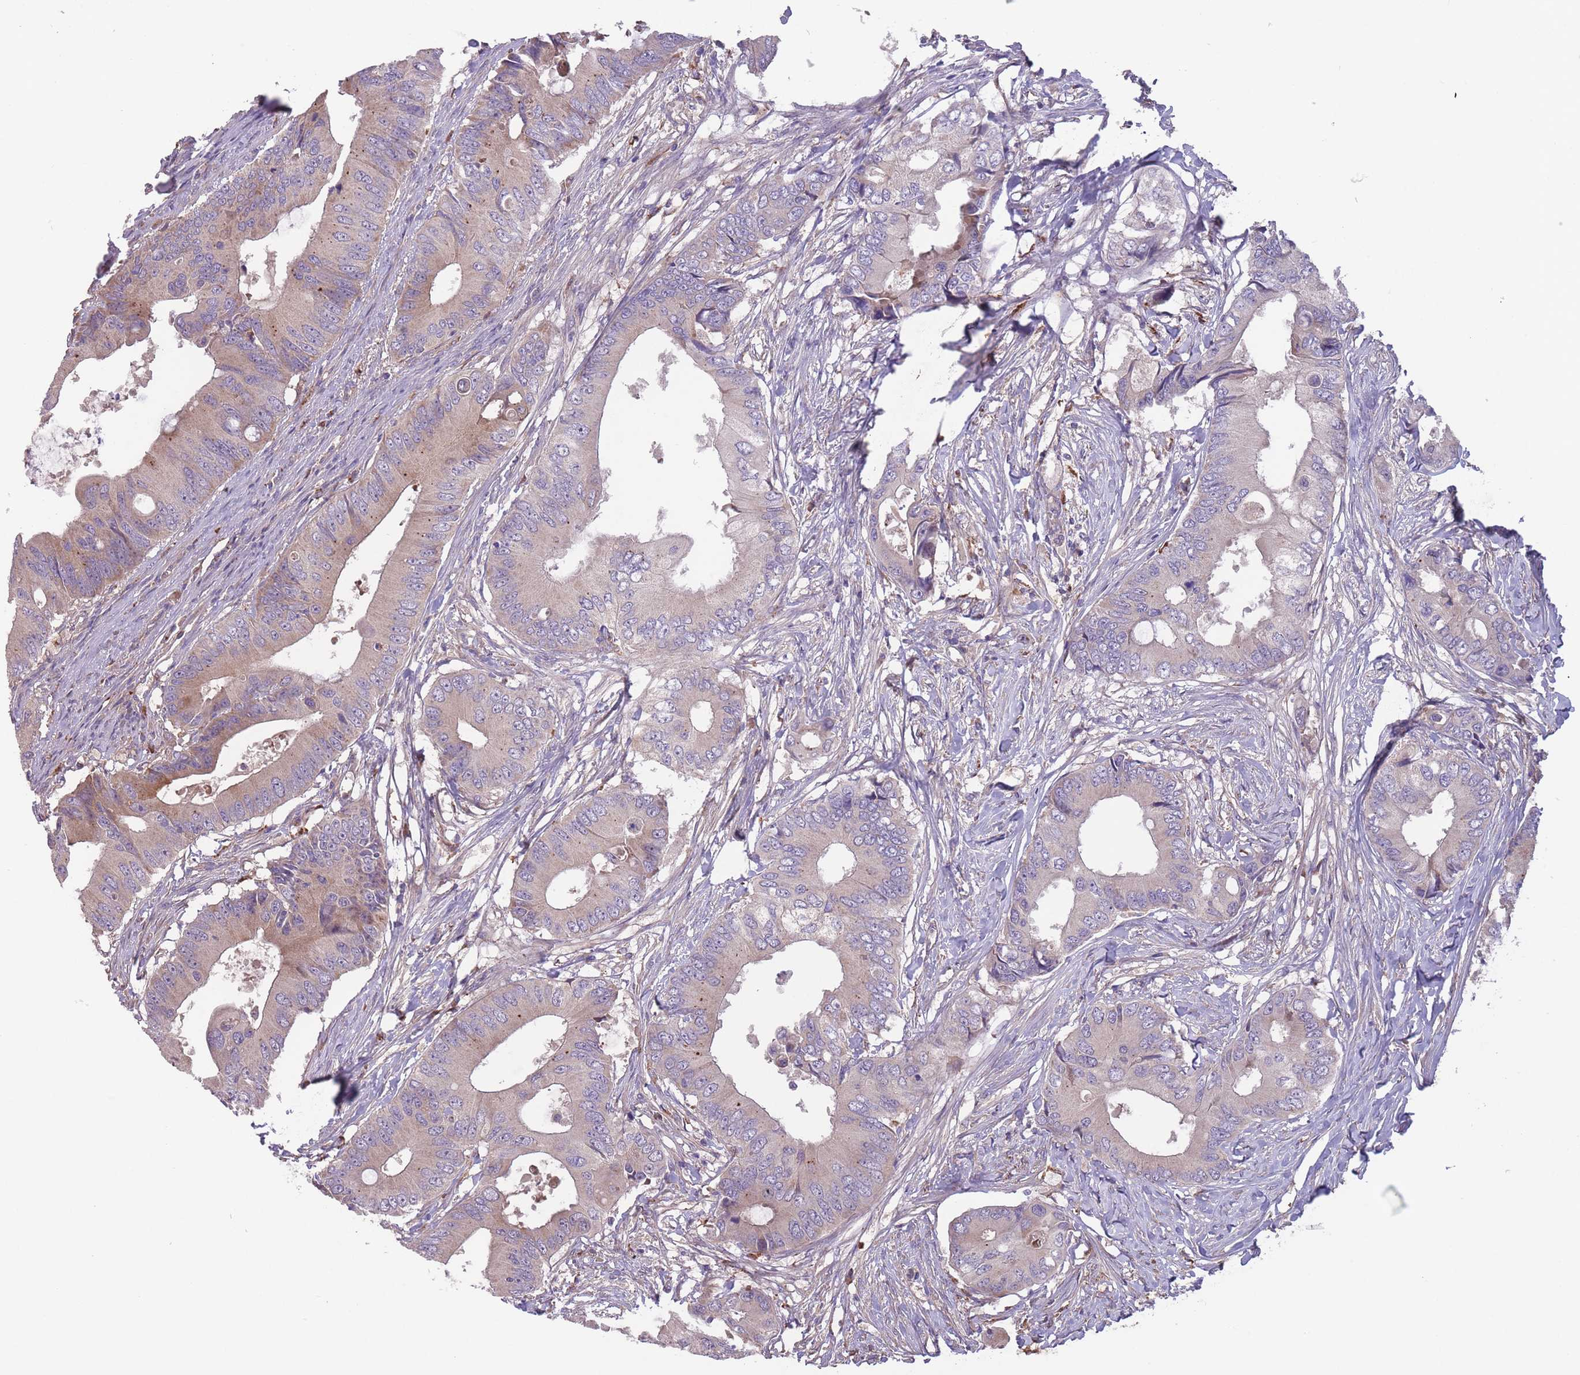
{"staining": {"intensity": "weak", "quantity": "<25%", "location": "cytoplasmic/membranous"}, "tissue": "colorectal cancer", "cell_type": "Tumor cells", "image_type": "cancer", "snomed": [{"axis": "morphology", "description": "Adenocarcinoma, NOS"}, {"axis": "topography", "description": "Colon"}], "caption": "Immunohistochemical staining of human adenocarcinoma (colorectal) shows no significant expression in tumor cells.", "gene": "ITPKC", "patient": {"sex": "male", "age": 71}}